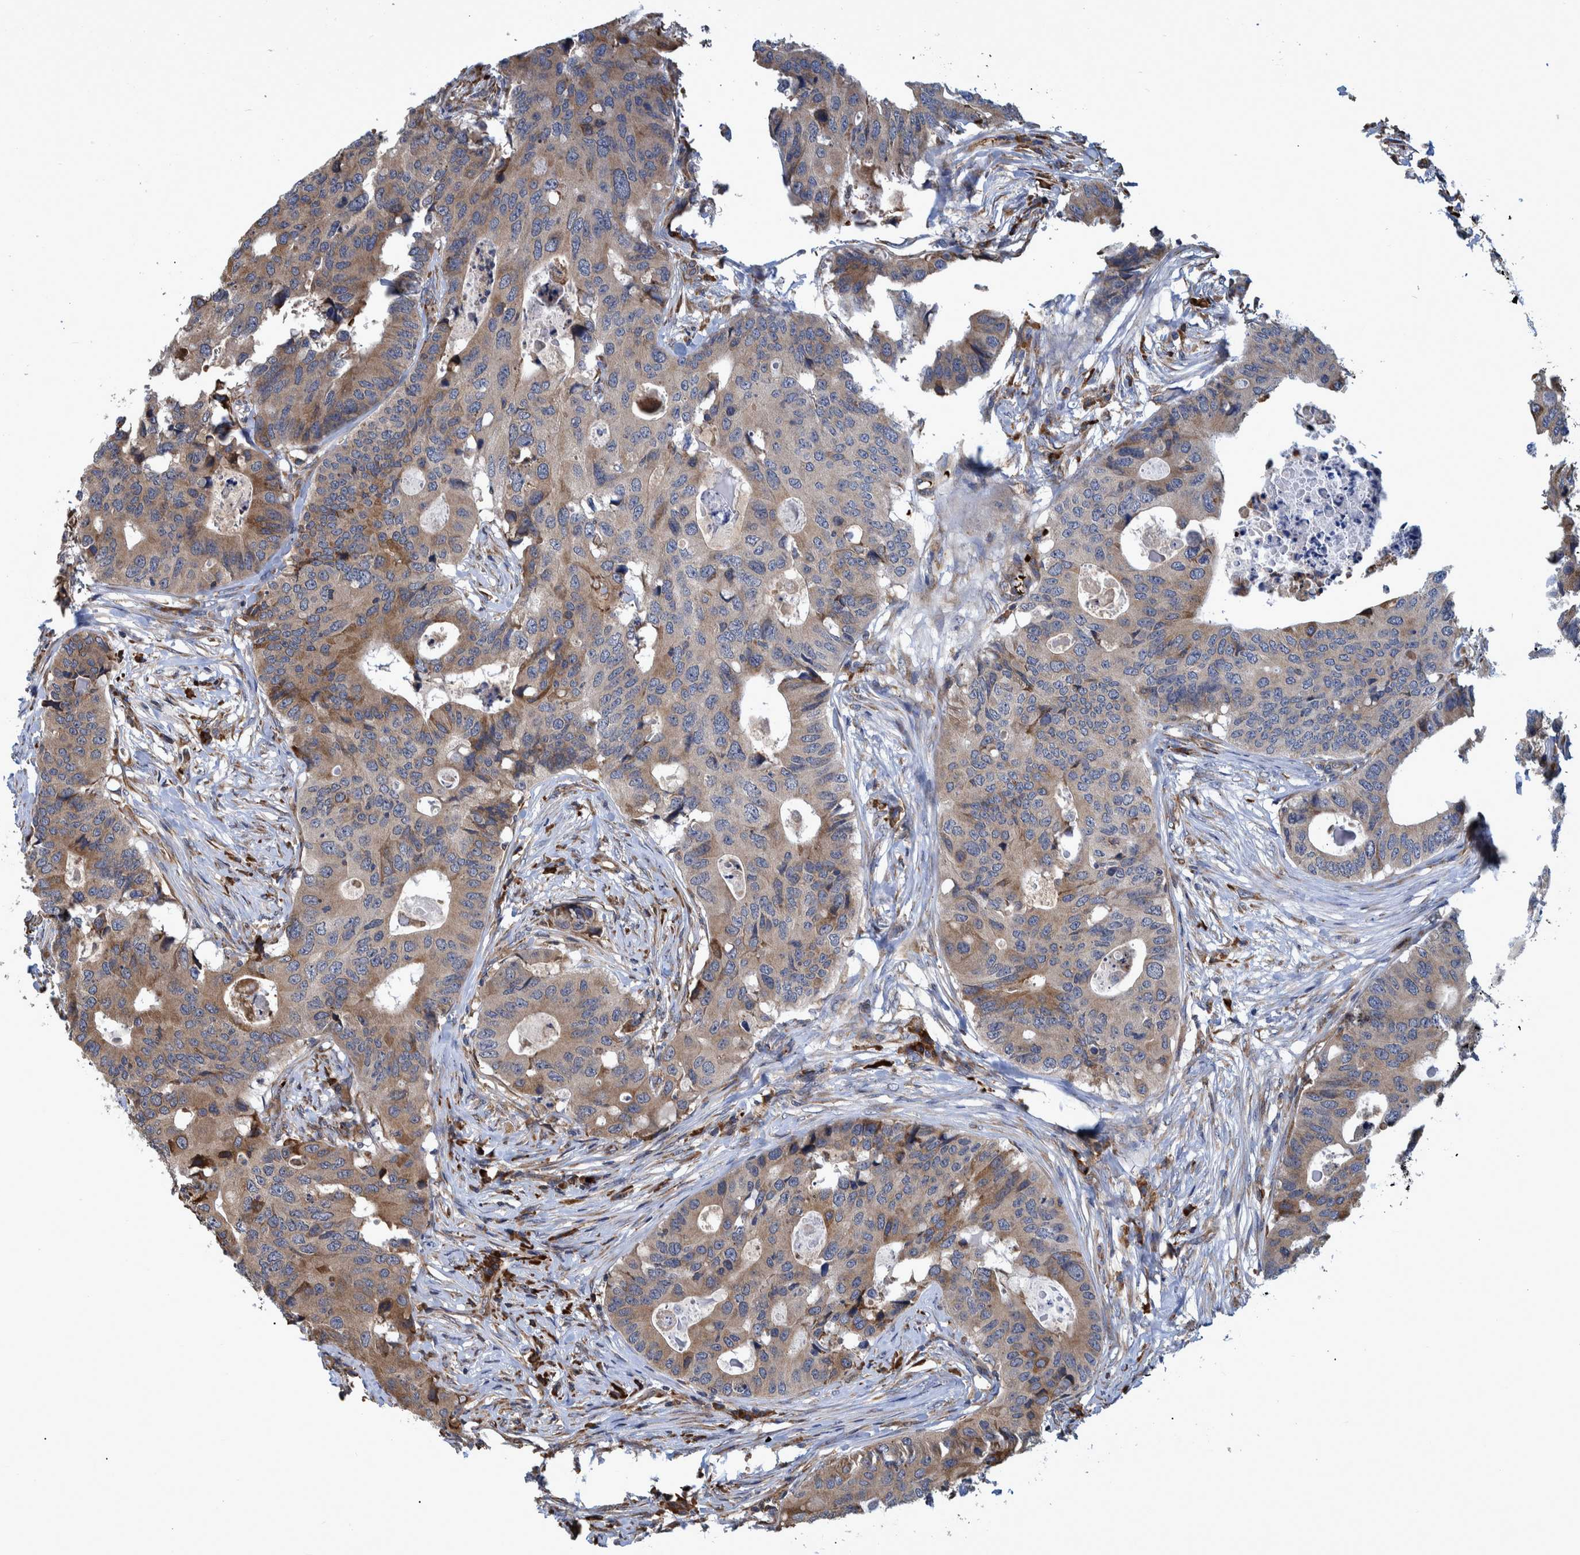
{"staining": {"intensity": "moderate", "quantity": ">75%", "location": "cytoplasmic/membranous"}, "tissue": "colorectal cancer", "cell_type": "Tumor cells", "image_type": "cancer", "snomed": [{"axis": "morphology", "description": "Adenocarcinoma, NOS"}, {"axis": "topography", "description": "Colon"}], "caption": "The photomicrograph demonstrates staining of colorectal cancer (adenocarcinoma), revealing moderate cytoplasmic/membranous protein expression (brown color) within tumor cells.", "gene": "SPAG5", "patient": {"sex": "male", "age": 71}}